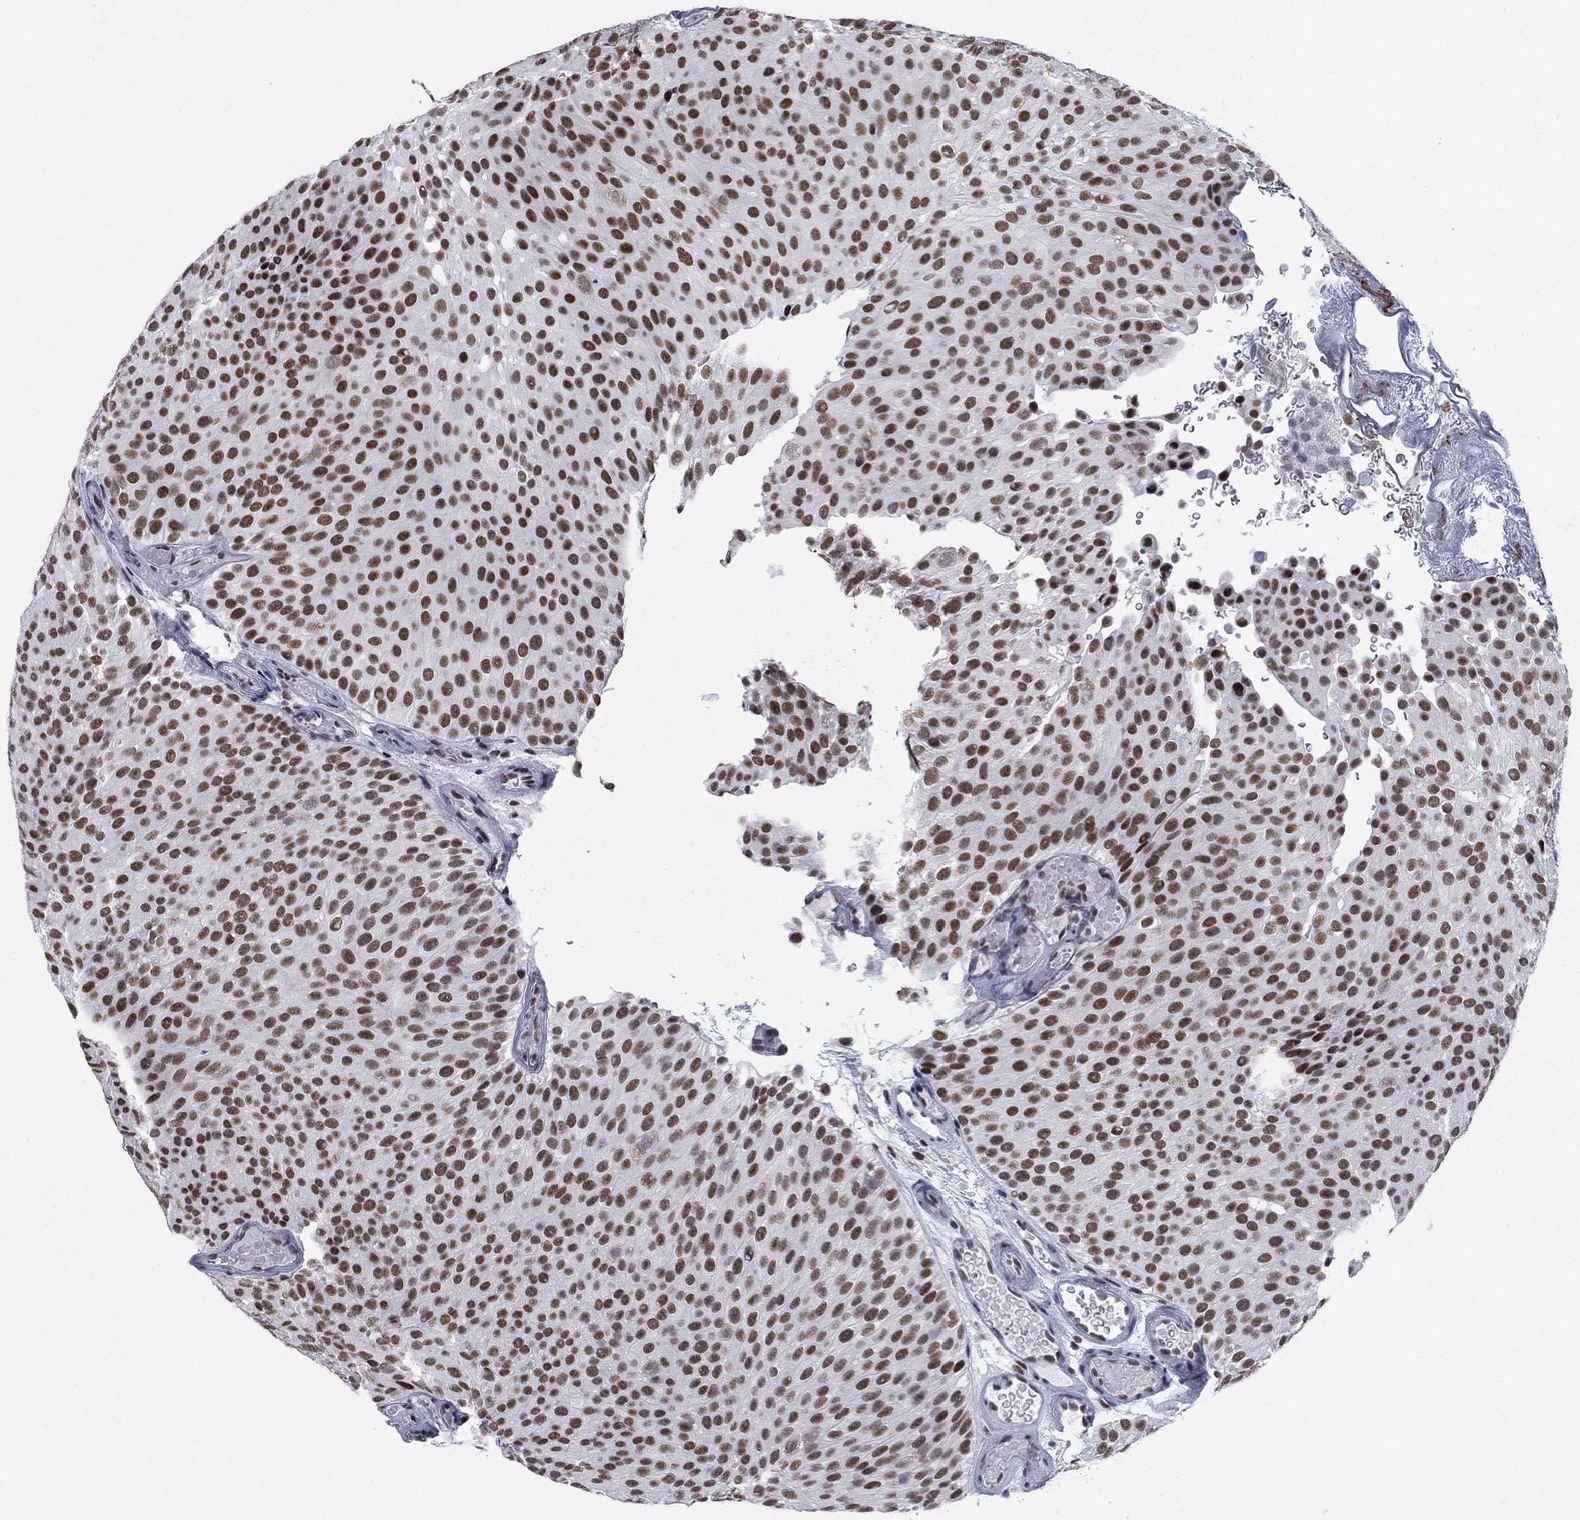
{"staining": {"intensity": "strong", "quantity": ">75%", "location": "nuclear"}, "tissue": "urothelial cancer", "cell_type": "Tumor cells", "image_type": "cancer", "snomed": [{"axis": "morphology", "description": "Urothelial carcinoma, Low grade"}, {"axis": "topography", "description": "Urinary bladder"}], "caption": "This histopathology image exhibits IHC staining of urothelial cancer, with high strong nuclear staining in about >75% of tumor cells.", "gene": "NPAS3", "patient": {"sex": "male", "age": 78}}